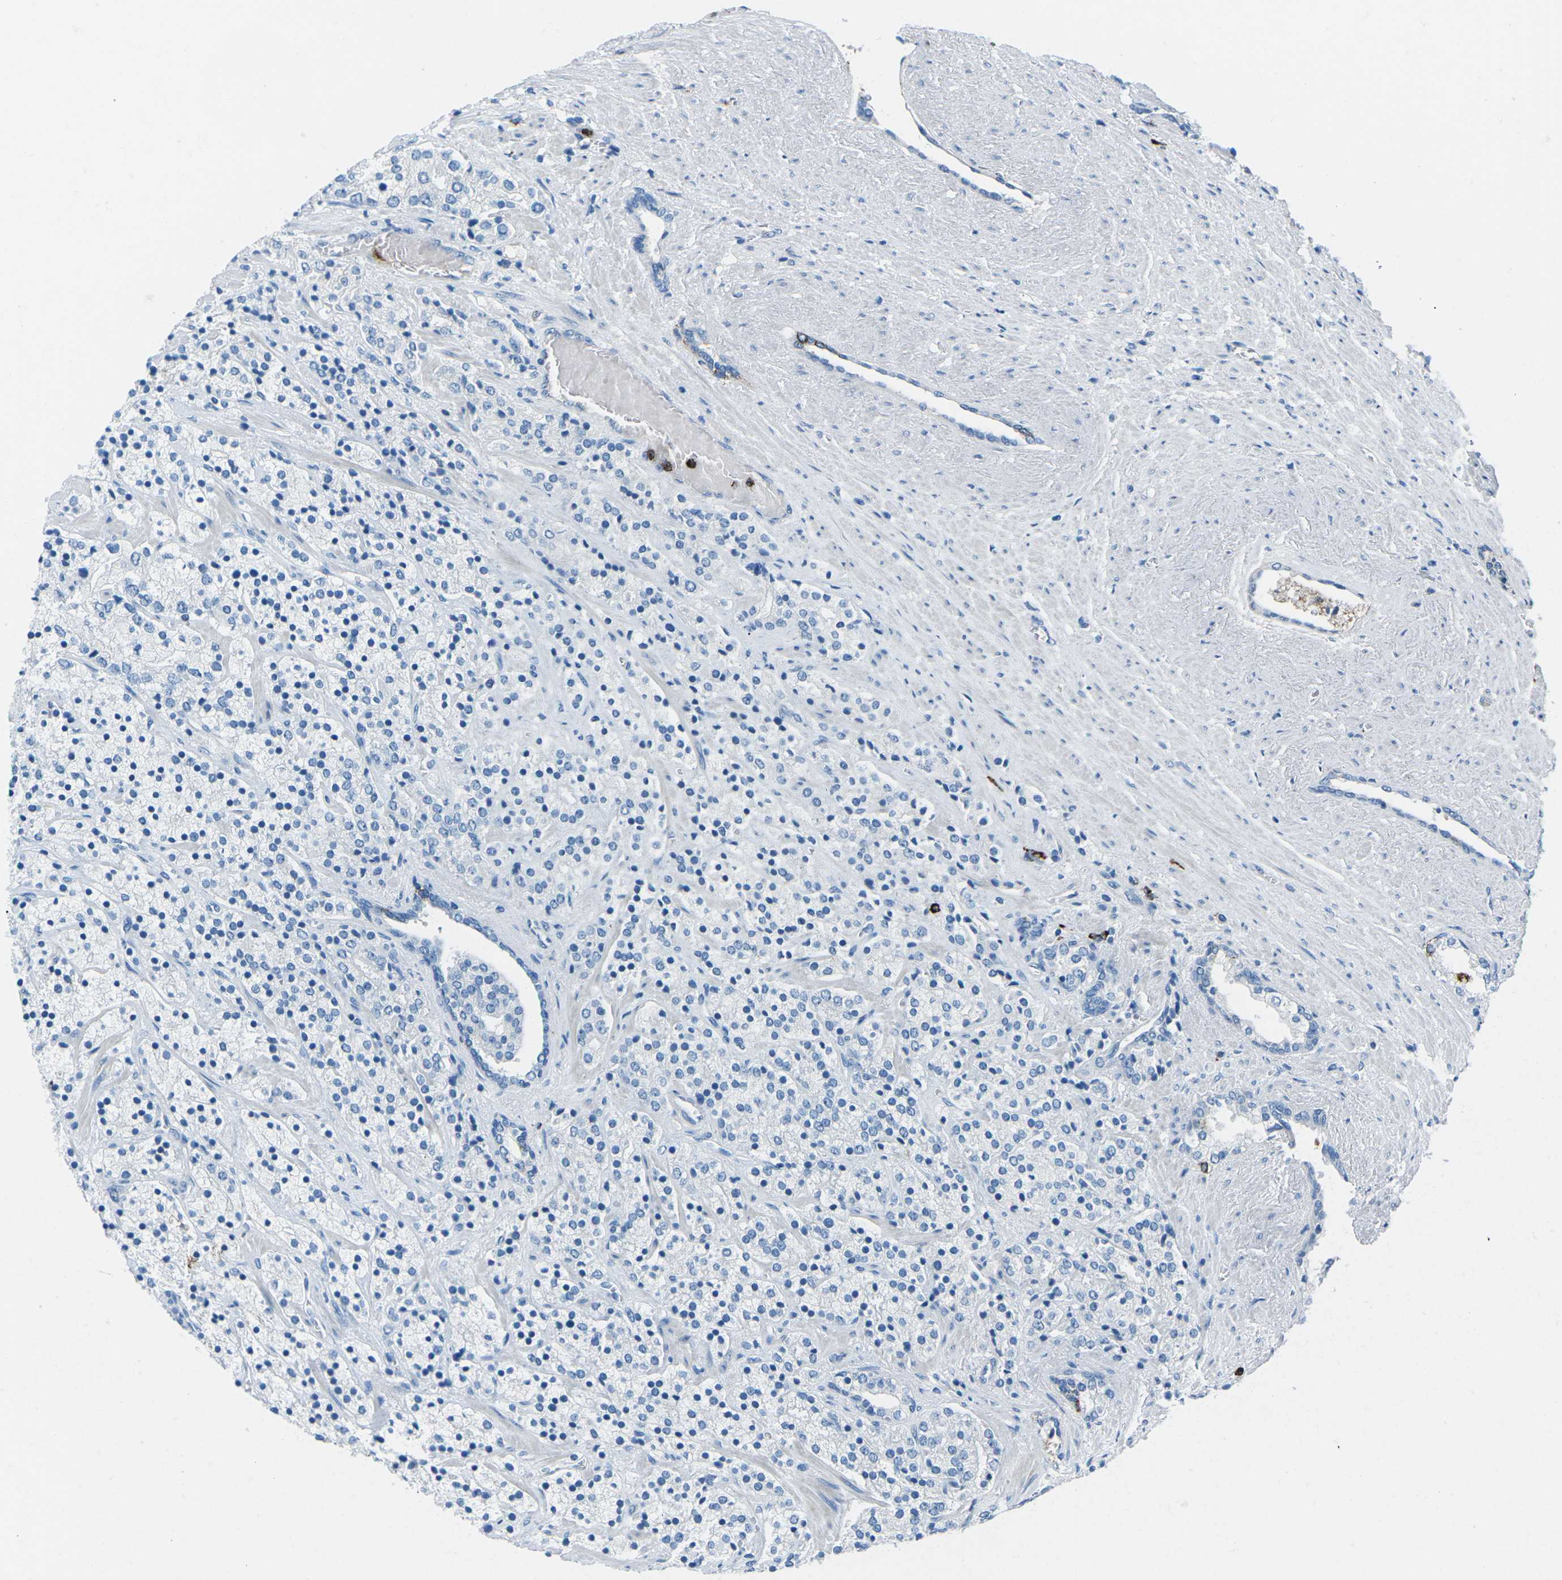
{"staining": {"intensity": "negative", "quantity": "none", "location": "none"}, "tissue": "prostate cancer", "cell_type": "Tumor cells", "image_type": "cancer", "snomed": [{"axis": "morphology", "description": "Adenocarcinoma, High grade"}, {"axis": "topography", "description": "Prostate"}], "caption": "This is an IHC micrograph of human prostate cancer. There is no staining in tumor cells.", "gene": "FCN1", "patient": {"sex": "male", "age": 71}}